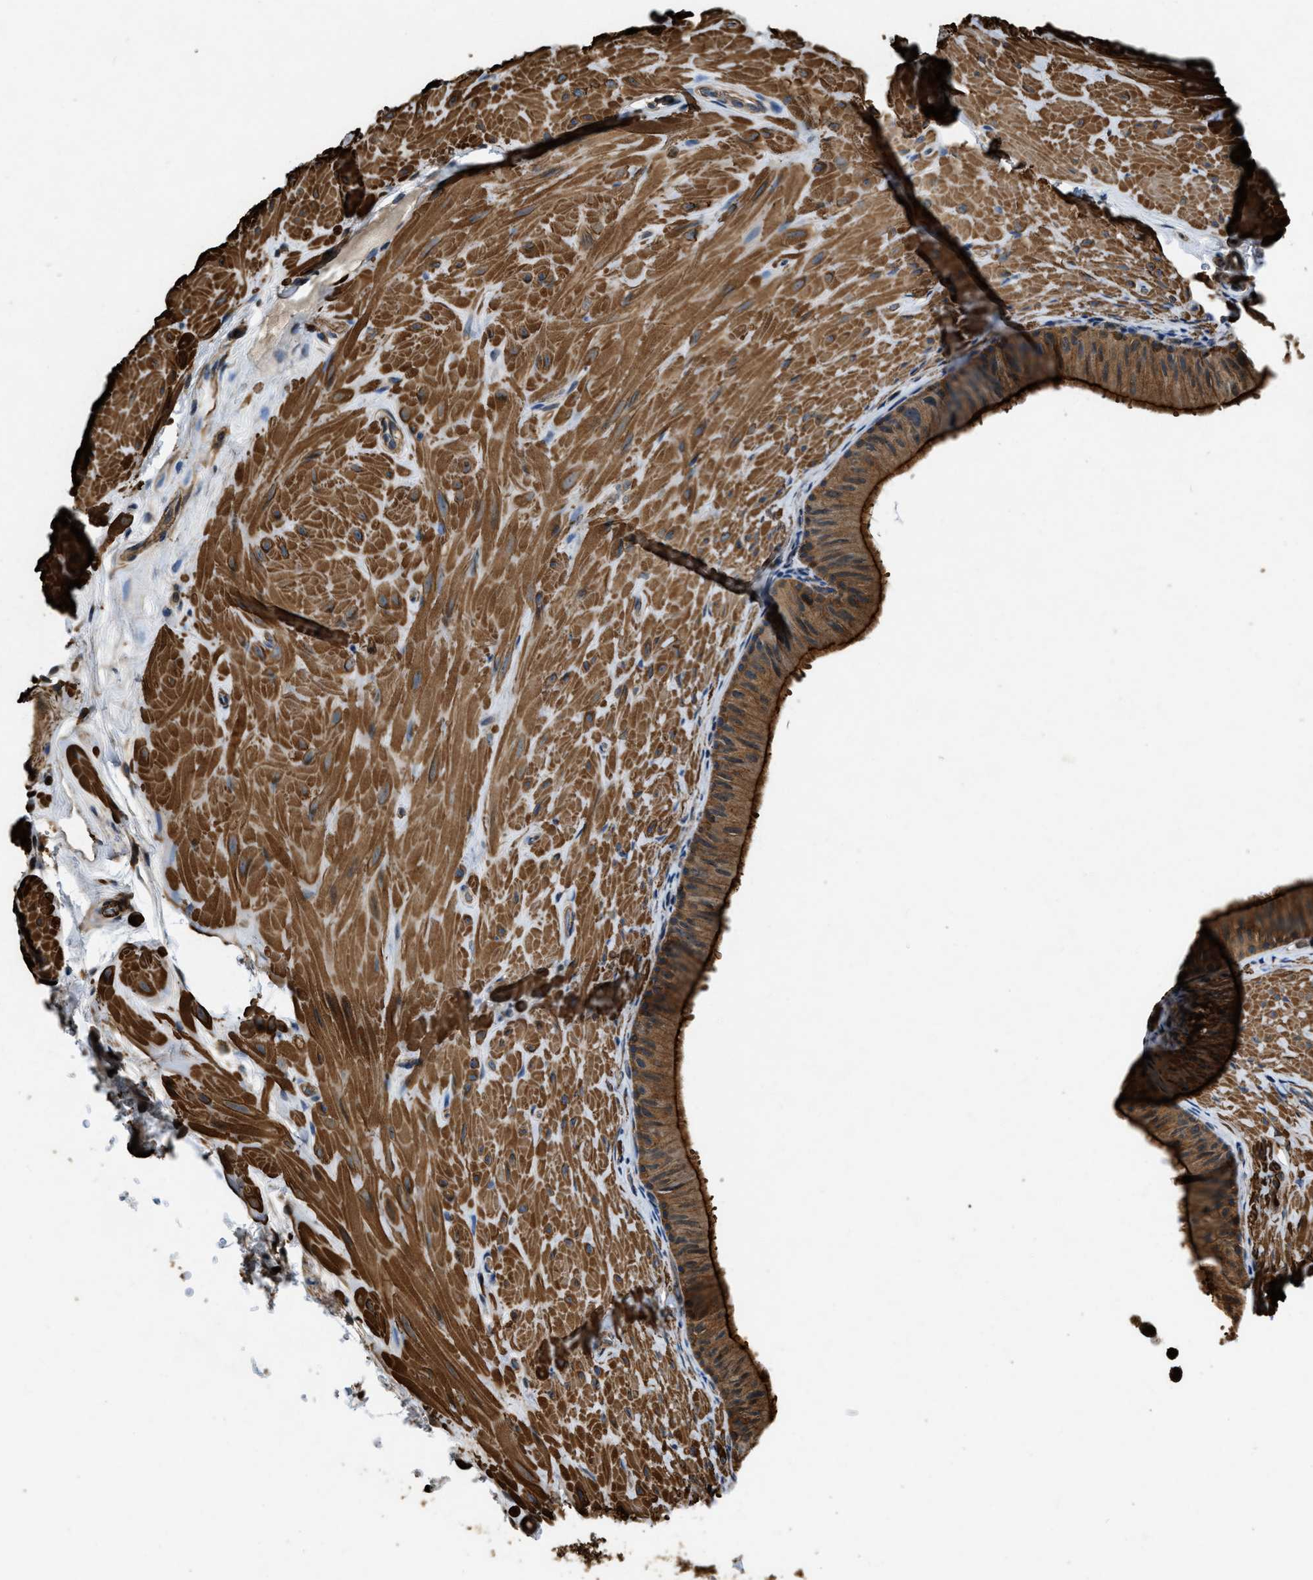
{"staining": {"intensity": "strong", "quantity": ">75%", "location": "cytoplasmic/membranous"}, "tissue": "epididymis", "cell_type": "Glandular cells", "image_type": "normal", "snomed": [{"axis": "morphology", "description": "Normal tissue, NOS"}, {"axis": "topography", "description": "Epididymis"}], "caption": "Benign epididymis shows strong cytoplasmic/membranous expression in about >75% of glandular cells, visualized by immunohistochemistry.", "gene": "YARS1", "patient": {"sex": "male", "age": 34}}